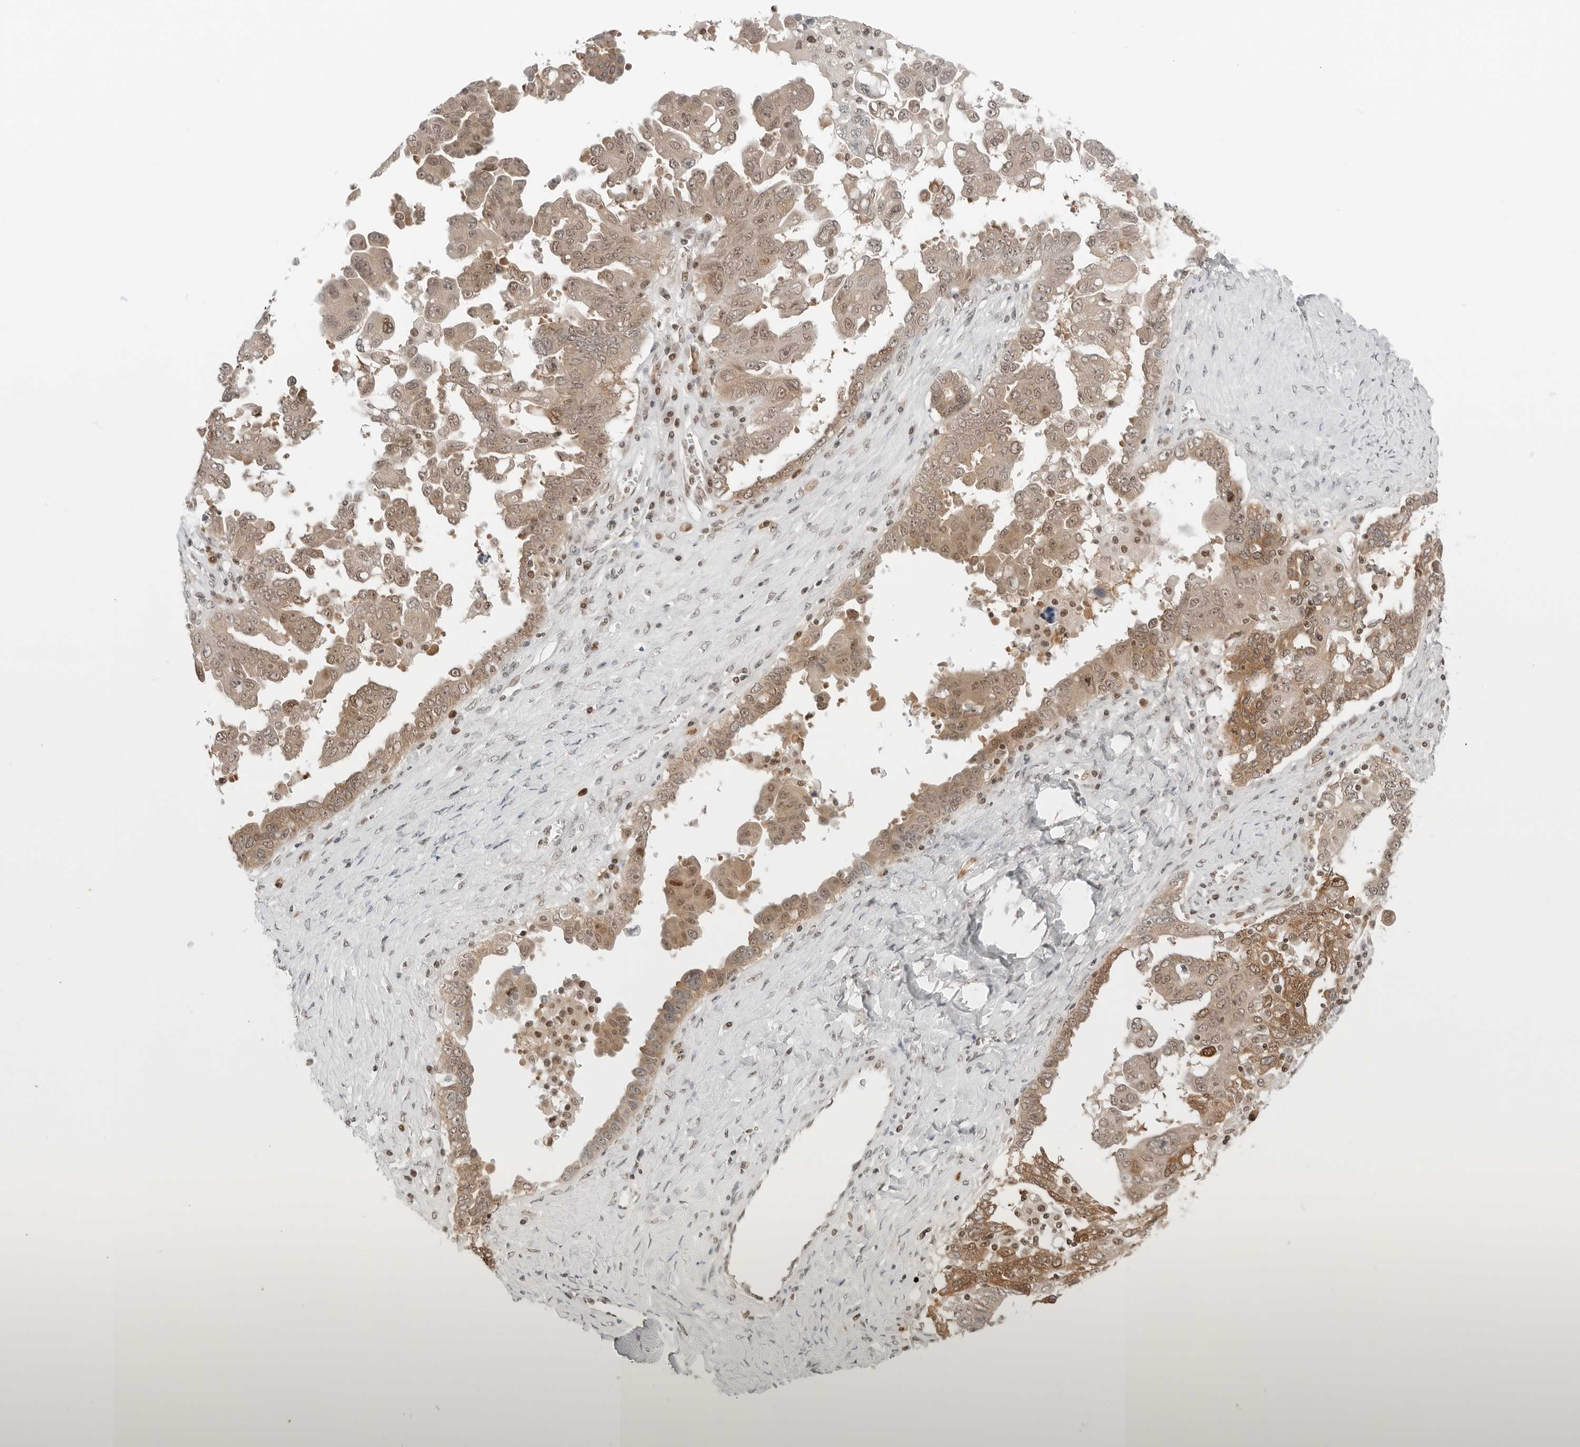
{"staining": {"intensity": "moderate", "quantity": ">75%", "location": "cytoplasmic/membranous,nuclear"}, "tissue": "ovarian cancer", "cell_type": "Tumor cells", "image_type": "cancer", "snomed": [{"axis": "morphology", "description": "Carcinoma, endometroid"}, {"axis": "topography", "description": "Ovary"}], "caption": "Human ovarian cancer (endometroid carcinoma) stained for a protein (brown) exhibits moderate cytoplasmic/membranous and nuclear positive expression in about >75% of tumor cells.", "gene": "CRTC2", "patient": {"sex": "female", "age": 62}}